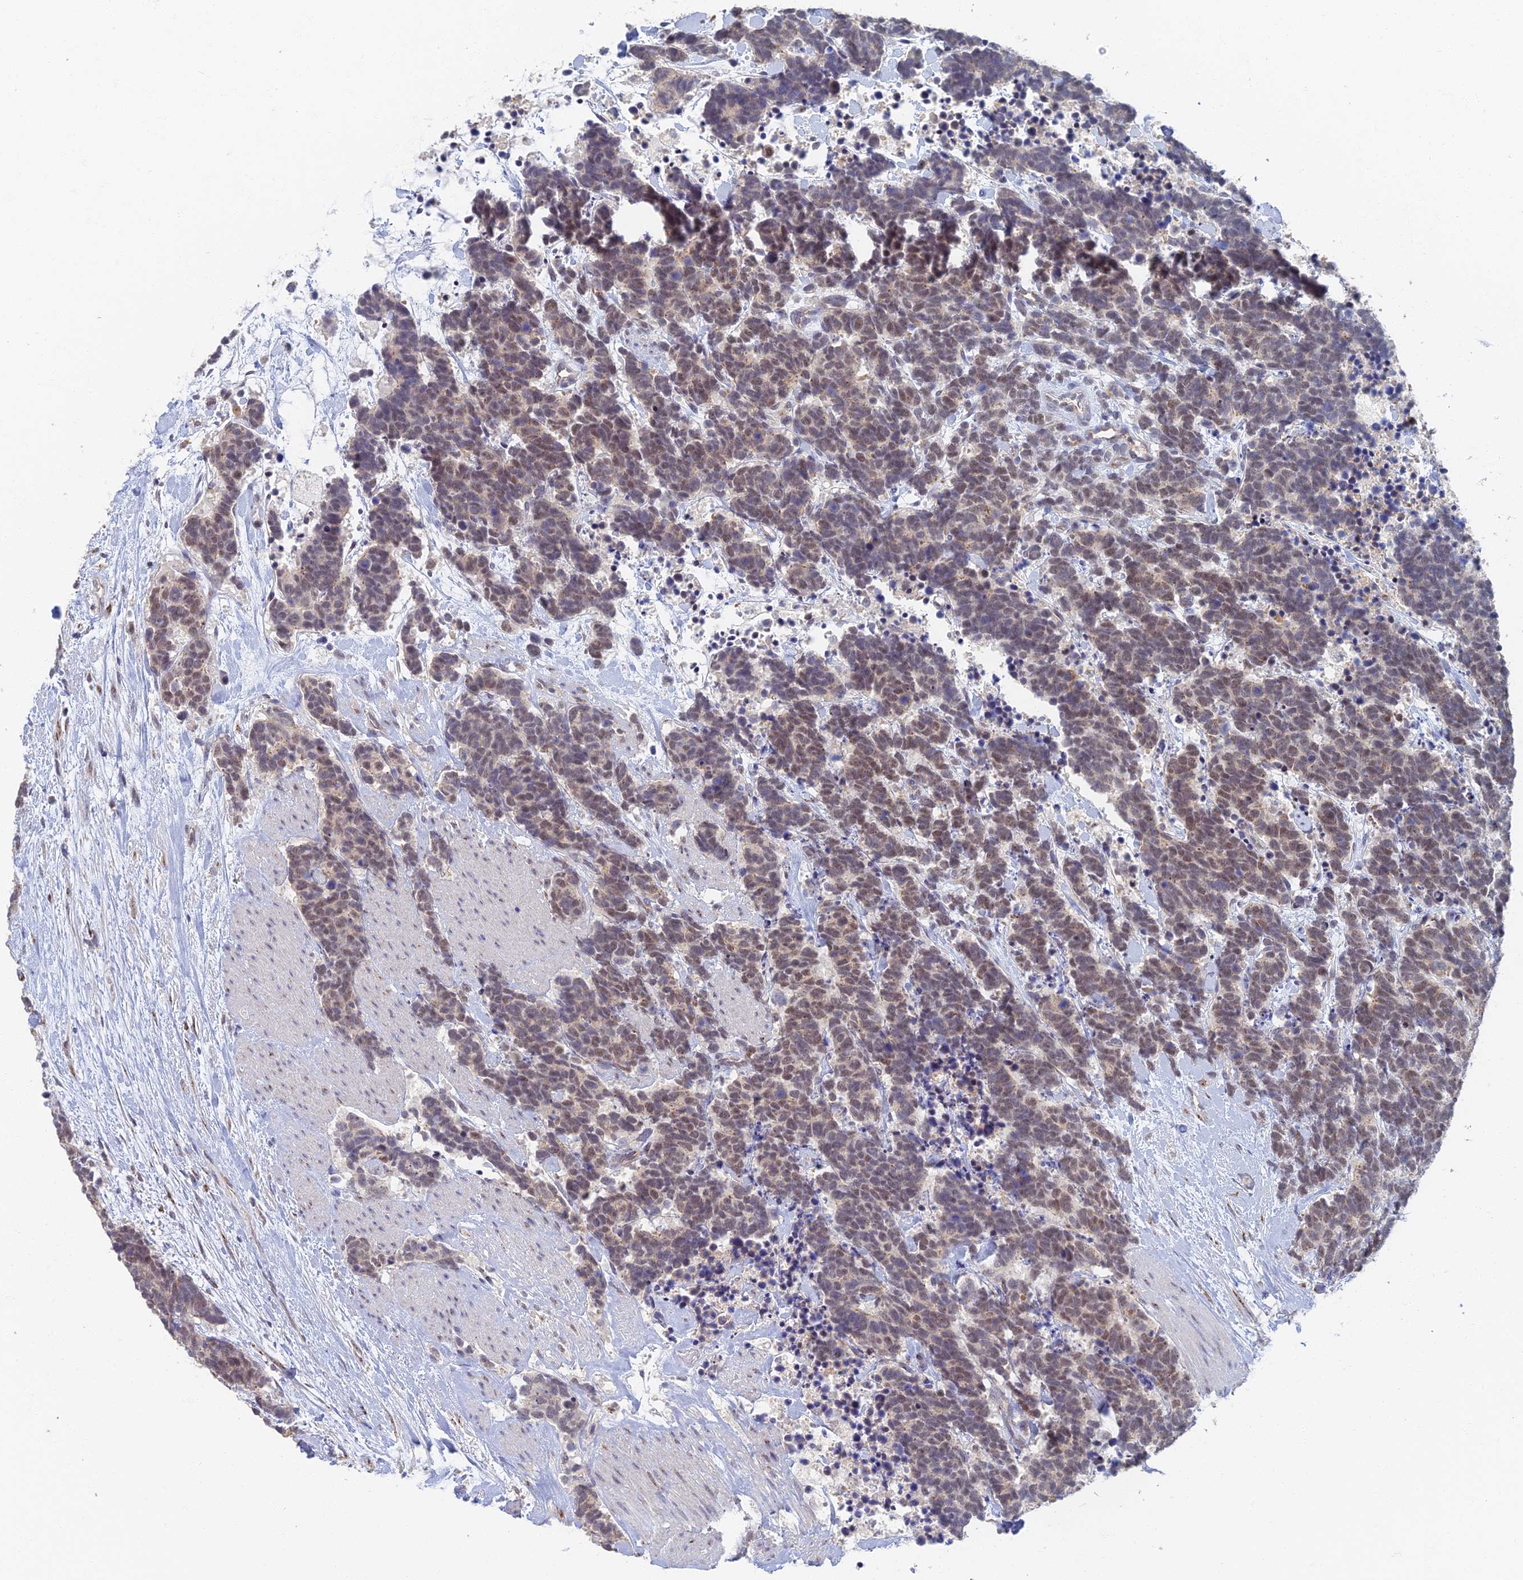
{"staining": {"intensity": "weak", "quantity": "<25%", "location": "cytoplasmic/membranous"}, "tissue": "carcinoid", "cell_type": "Tumor cells", "image_type": "cancer", "snomed": [{"axis": "morphology", "description": "Carcinoma, NOS"}, {"axis": "morphology", "description": "Carcinoid, malignant, NOS"}, {"axis": "topography", "description": "Prostate"}], "caption": "Immunohistochemical staining of human carcinoid shows no significant expression in tumor cells.", "gene": "GPATCH1", "patient": {"sex": "male", "age": 57}}